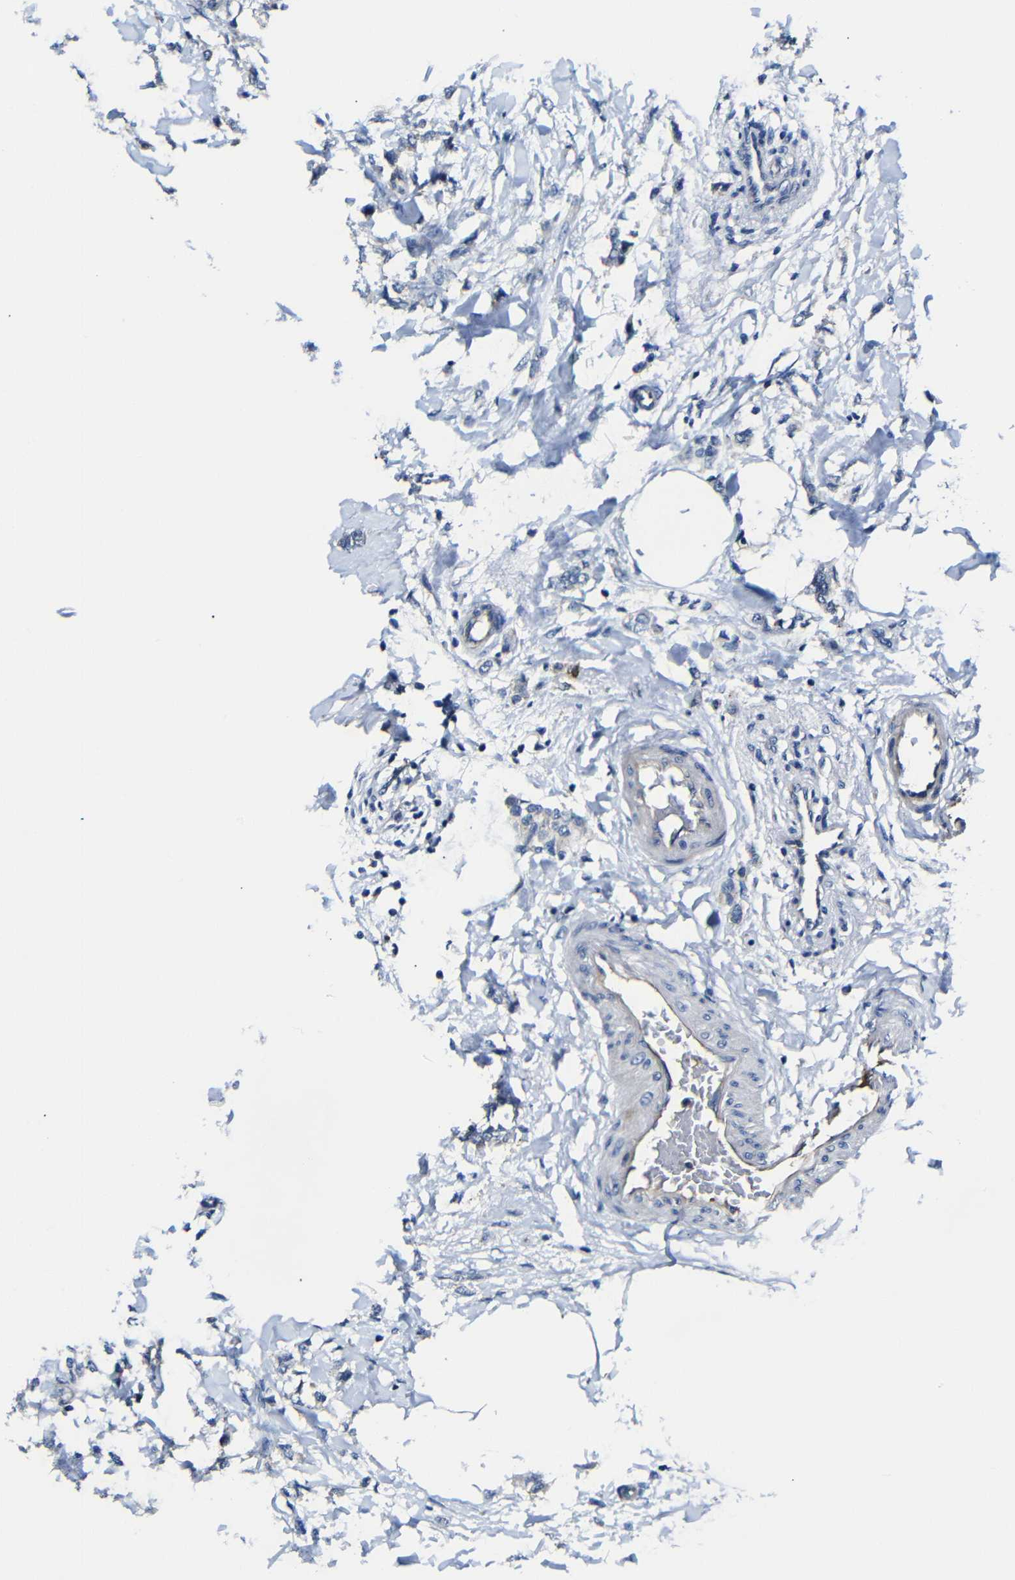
{"staining": {"intensity": "negative", "quantity": "none", "location": "none"}, "tissue": "breast cancer", "cell_type": "Tumor cells", "image_type": "cancer", "snomed": [{"axis": "morphology", "description": "Lobular carcinoma, in situ"}, {"axis": "morphology", "description": "Lobular carcinoma"}, {"axis": "topography", "description": "Breast"}], "caption": "Immunohistochemistry histopathology image of neoplastic tissue: human breast cancer (lobular carcinoma in situ) stained with DAB demonstrates no significant protein expression in tumor cells.", "gene": "AFDN", "patient": {"sex": "female", "age": 41}}